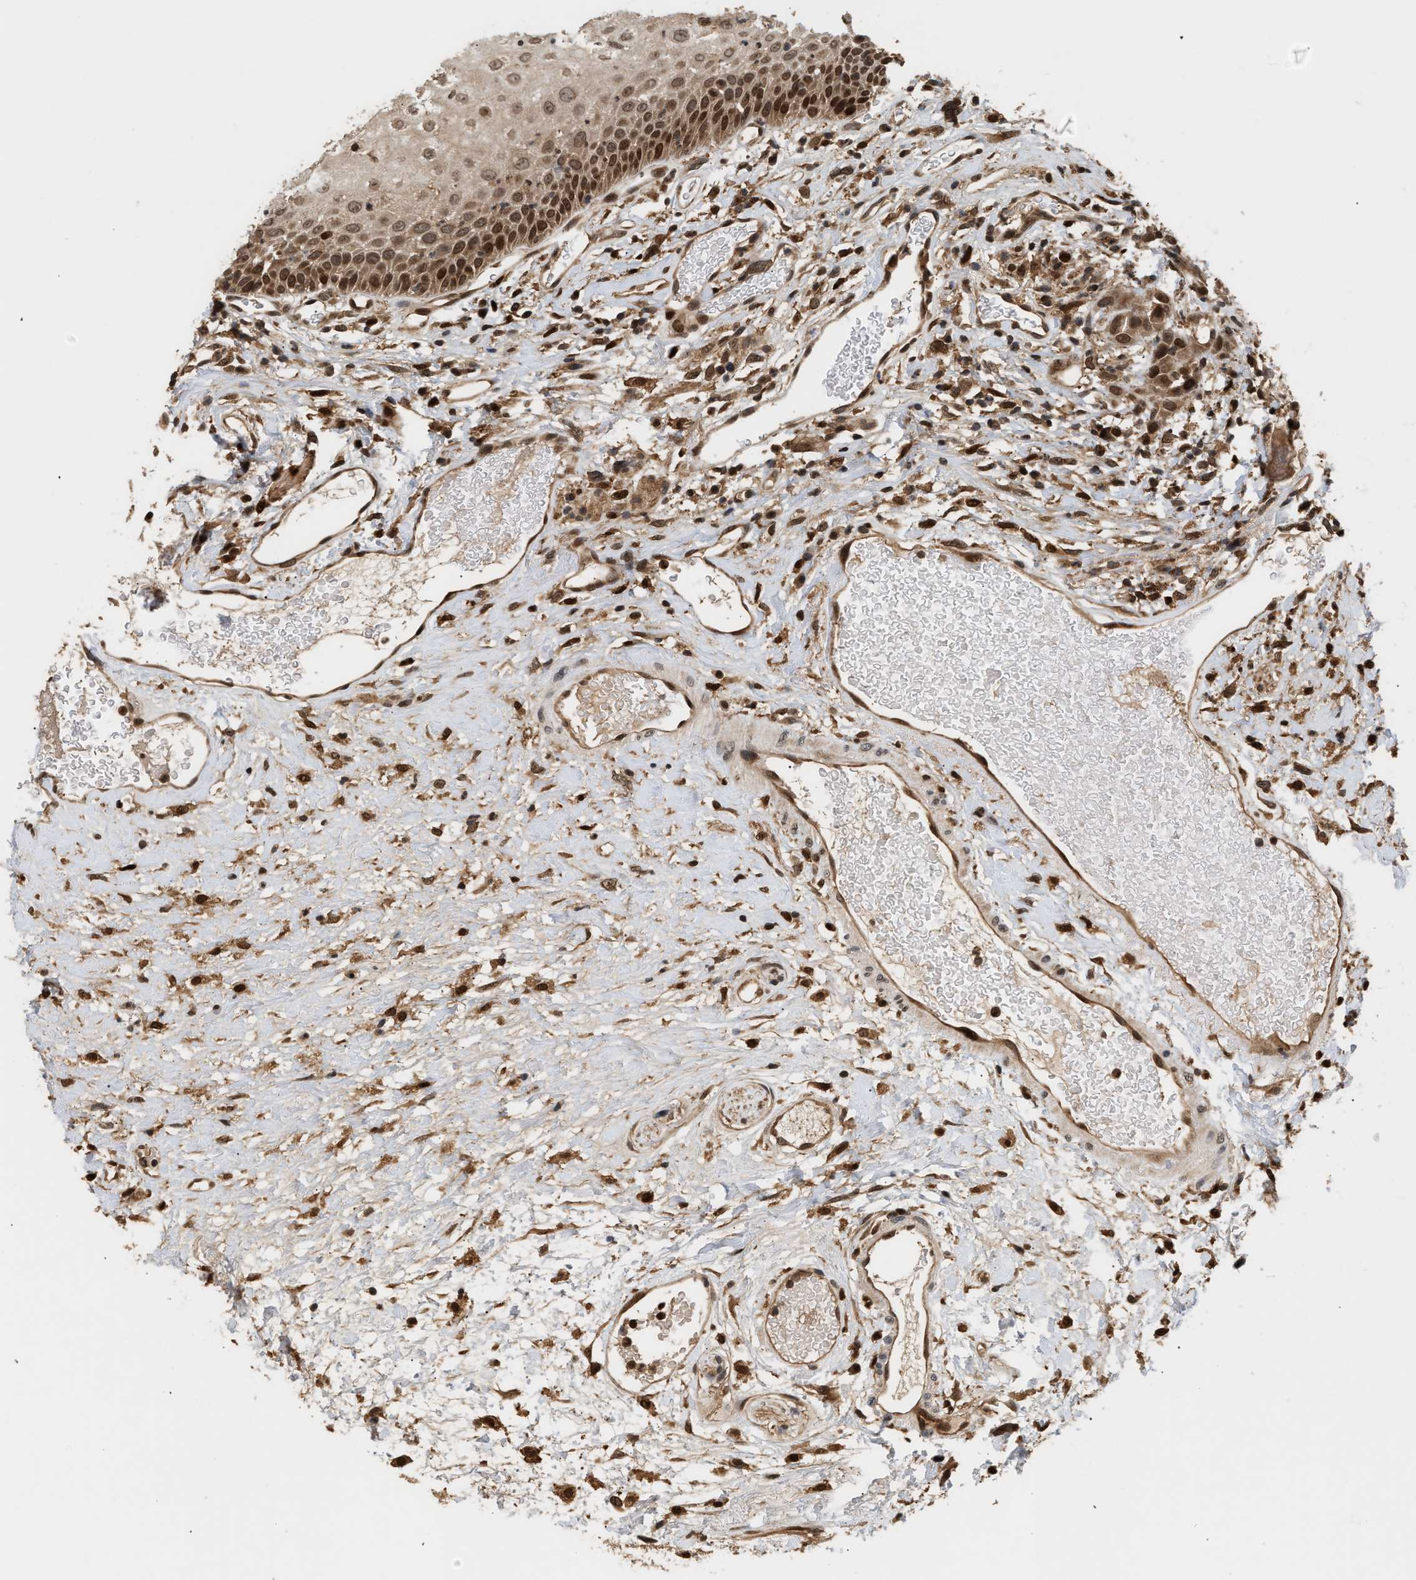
{"staining": {"intensity": "strong", "quantity": ">75%", "location": "cytoplasmic/membranous,nuclear"}, "tissue": "head and neck cancer", "cell_type": "Tumor cells", "image_type": "cancer", "snomed": [{"axis": "morphology", "description": "Normal tissue, NOS"}, {"axis": "morphology", "description": "Squamous cell carcinoma, NOS"}, {"axis": "topography", "description": "Cartilage tissue"}, {"axis": "topography", "description": "Head-Neck"}], "caption": "About >75% of tumor cells in human head and neck cancer (squamous cell carcinoma) exhibit strong cytoplasmic/membranous and nuclear protein staining as visualized by brown immunohistochemical staining.", "gene": "ABHD5", "patient": {"sex": "male", "age": 62}}